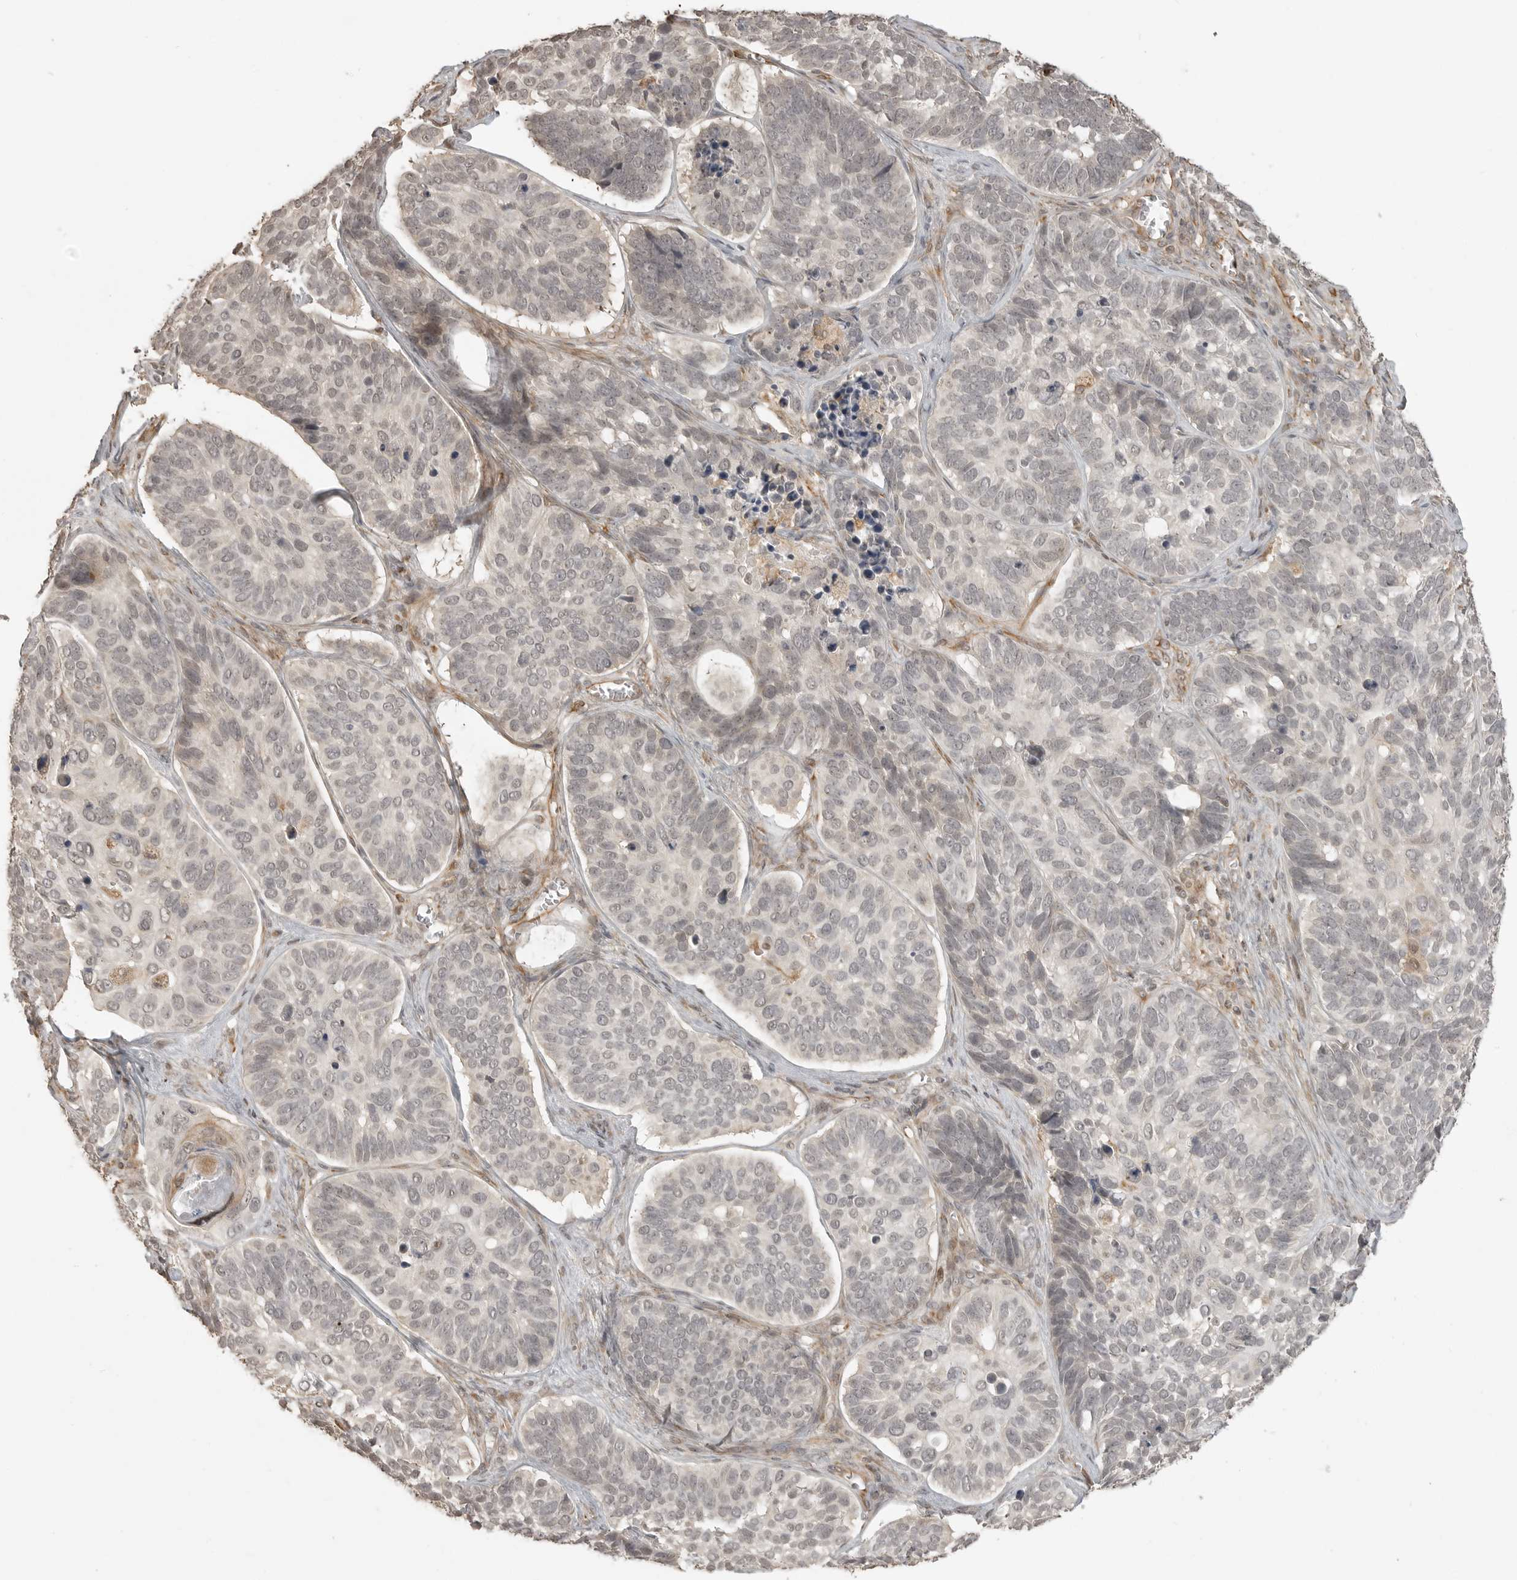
{"staining": {"intensity": "negative", "quantity": "none", "location": "none"}, "tissue": "skin cancer", "cell_type": "Tumor cells", "image_type": "cancer", "snomed": [{"axis": "morphology", "description": "Basal cell carcinoma"}, {"axis": "topography", "description": "Skin"}], "caption": "The photomicrograph exhibits no significant positivity in tumor cells of skin cancer.", "gene": "SMG8", "patient": {"sex": "male", "age": 62}}